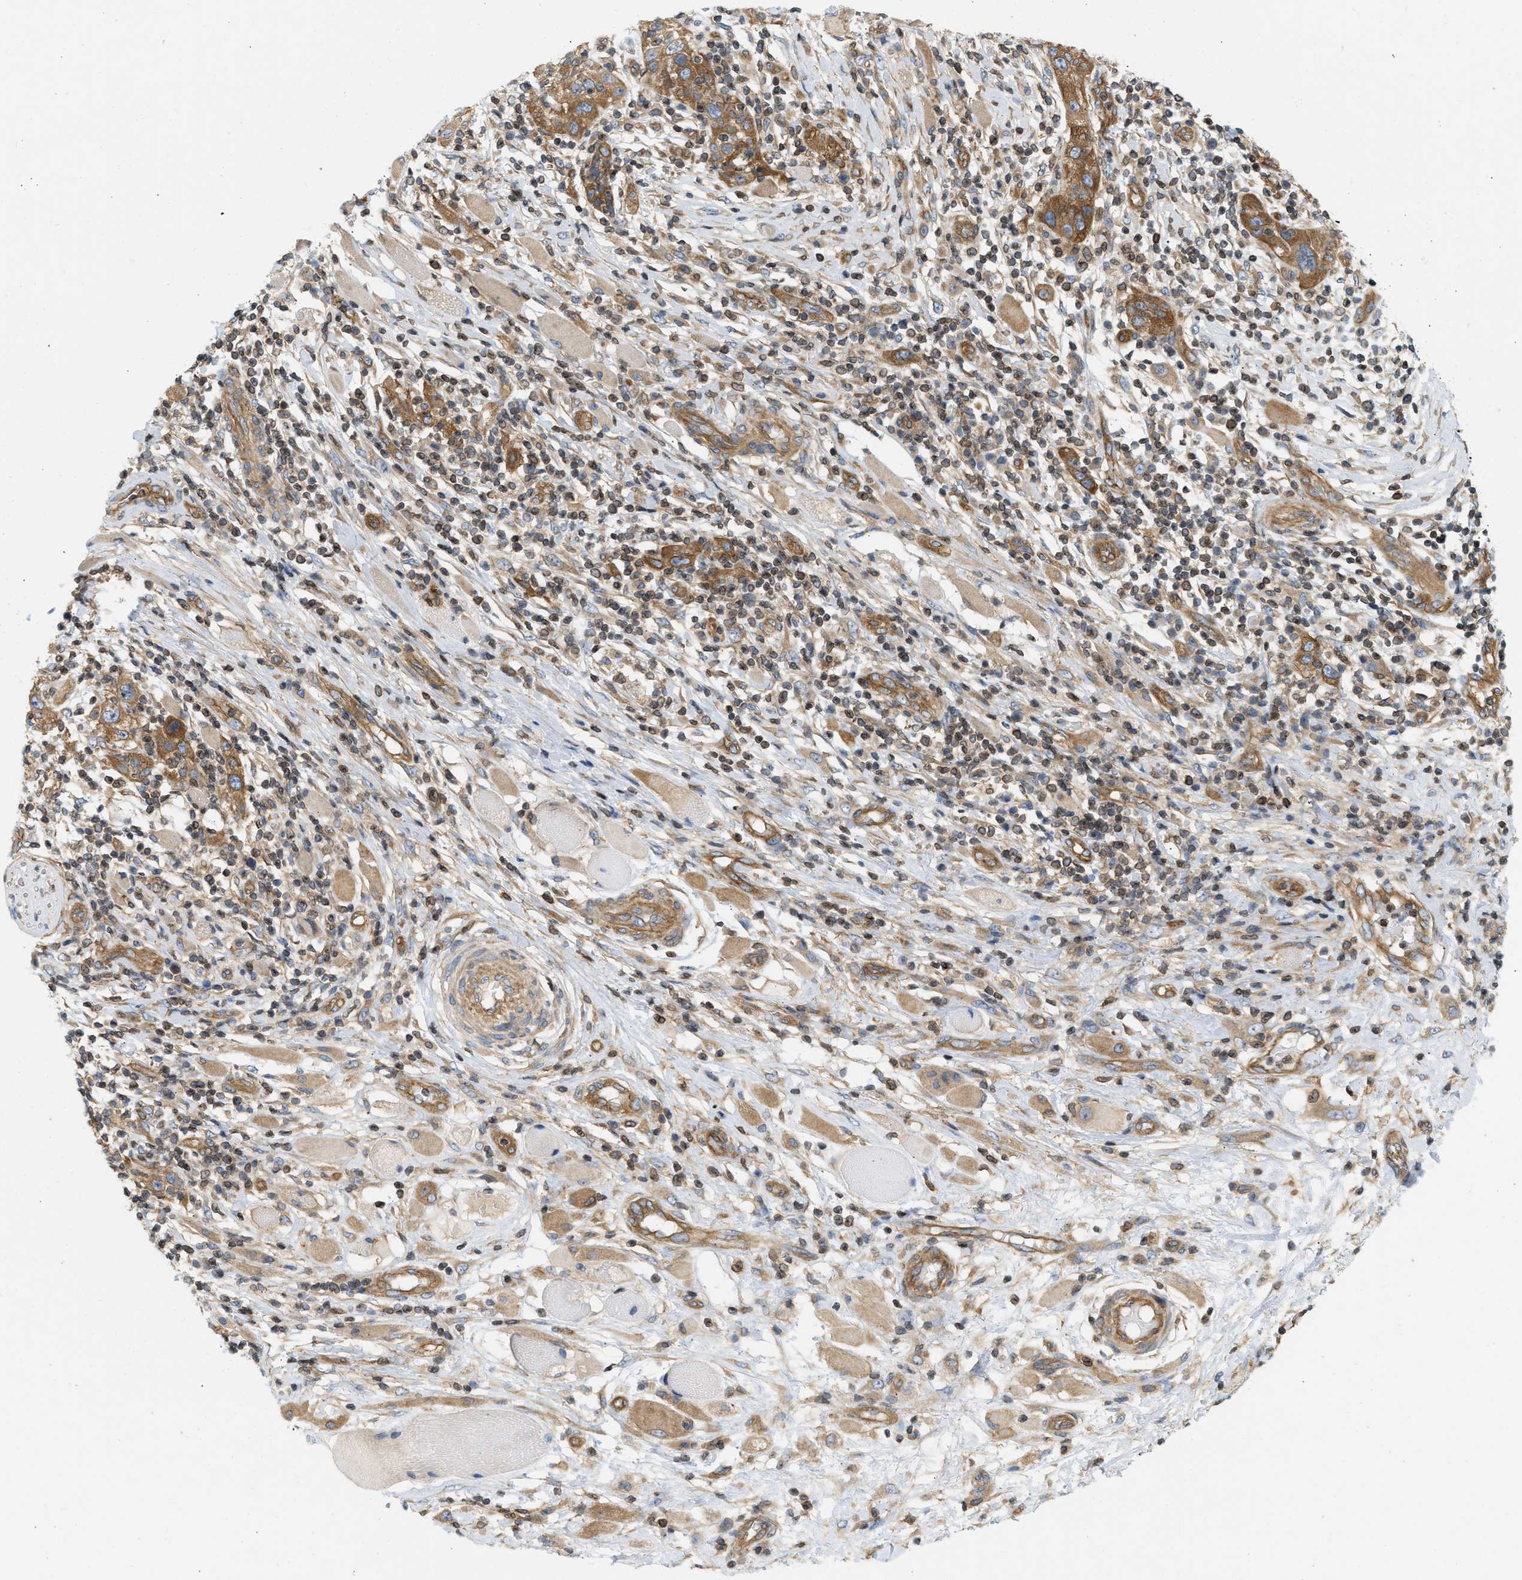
{"staining": {"intensity": "strong", "quantity": ">75%", "location": "cytoplasmic/membranous"}, "tissue": "skin cancer", "cell_type": "Tumor cells", "image_type": "cancer", "snomed": [{"axis": "morphology", "description": "Squamous cell carcinoma, NOS"}, {"axis": "topography", "description": "Skin"}], "caption": "Skin cancer (squamous cell carcinoma) stained with a brown dye shows strong cytoplasmic/membranous positive positivity in approximately >75% of tumor cells.", "gene": "STRN", "patient": {"sex": "female", "age": 88}}